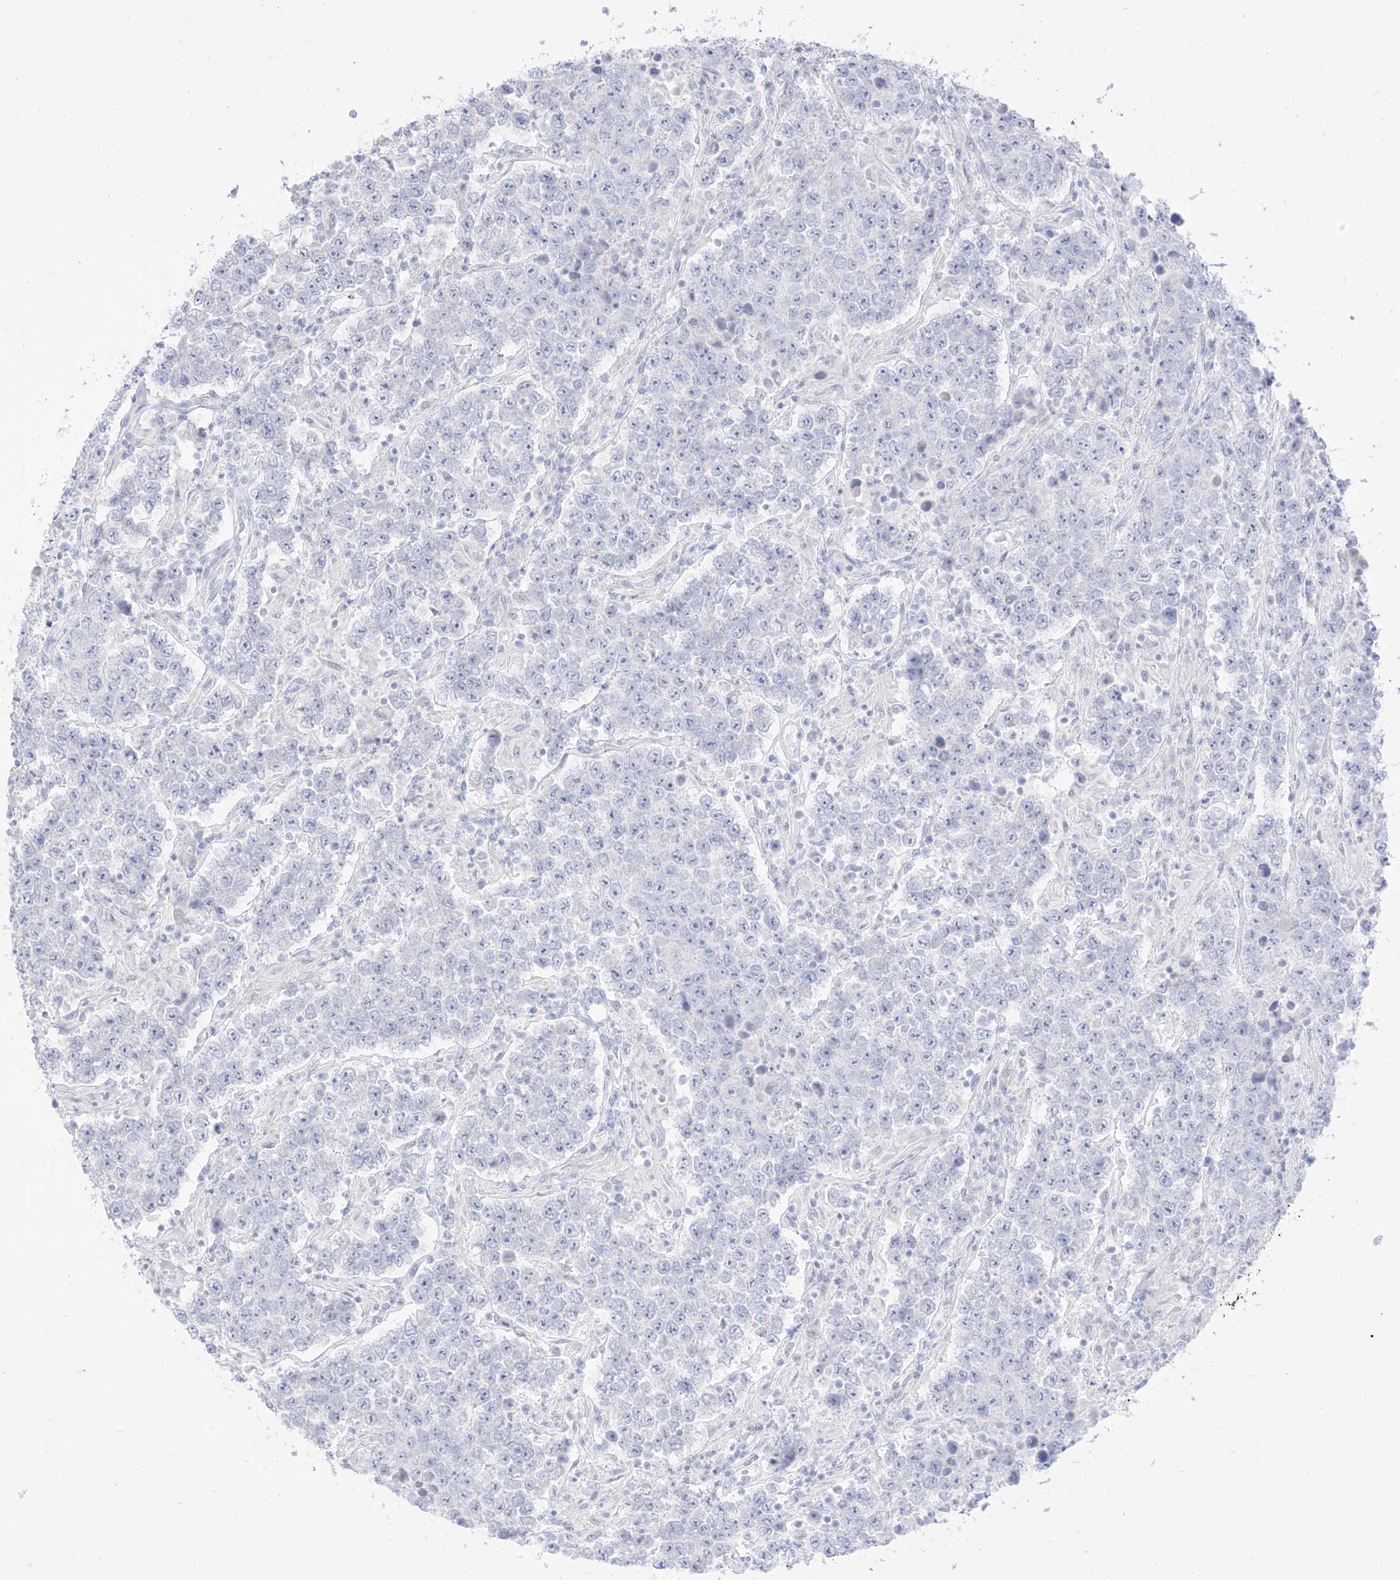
{"staining": {"intensity": "negative", "quantity": "none", "location": "none"}, "tissue": "testis cancer", "cell_type": "Tumor cells", "image_type": "cancer", "snomed": [{"axis": "morphology", "description": "Normal tissue, NOS"}, {"axis": "morphology", "description": "Urothelial carcinoma, High grade"}, {"axis": "morphology", "description": "Seminoma, NOS"}, {"axis": "morphology", "description": "Carcinoma, Embryonal, NOS"}, {"axis": "topography", "description": "Urinary bladder"}, {"axis": "topography", "description": "Testis"}], "caption": "Immunohistochemistry (IHC) photomicrograph of neoplastic tissue: embryonal carcinoma (testis) stained with DAB exhibits no significant protein staining in tumor cells.", "gene": "ARHGEF40", "patient": {"sex": "male", "age": 41}}